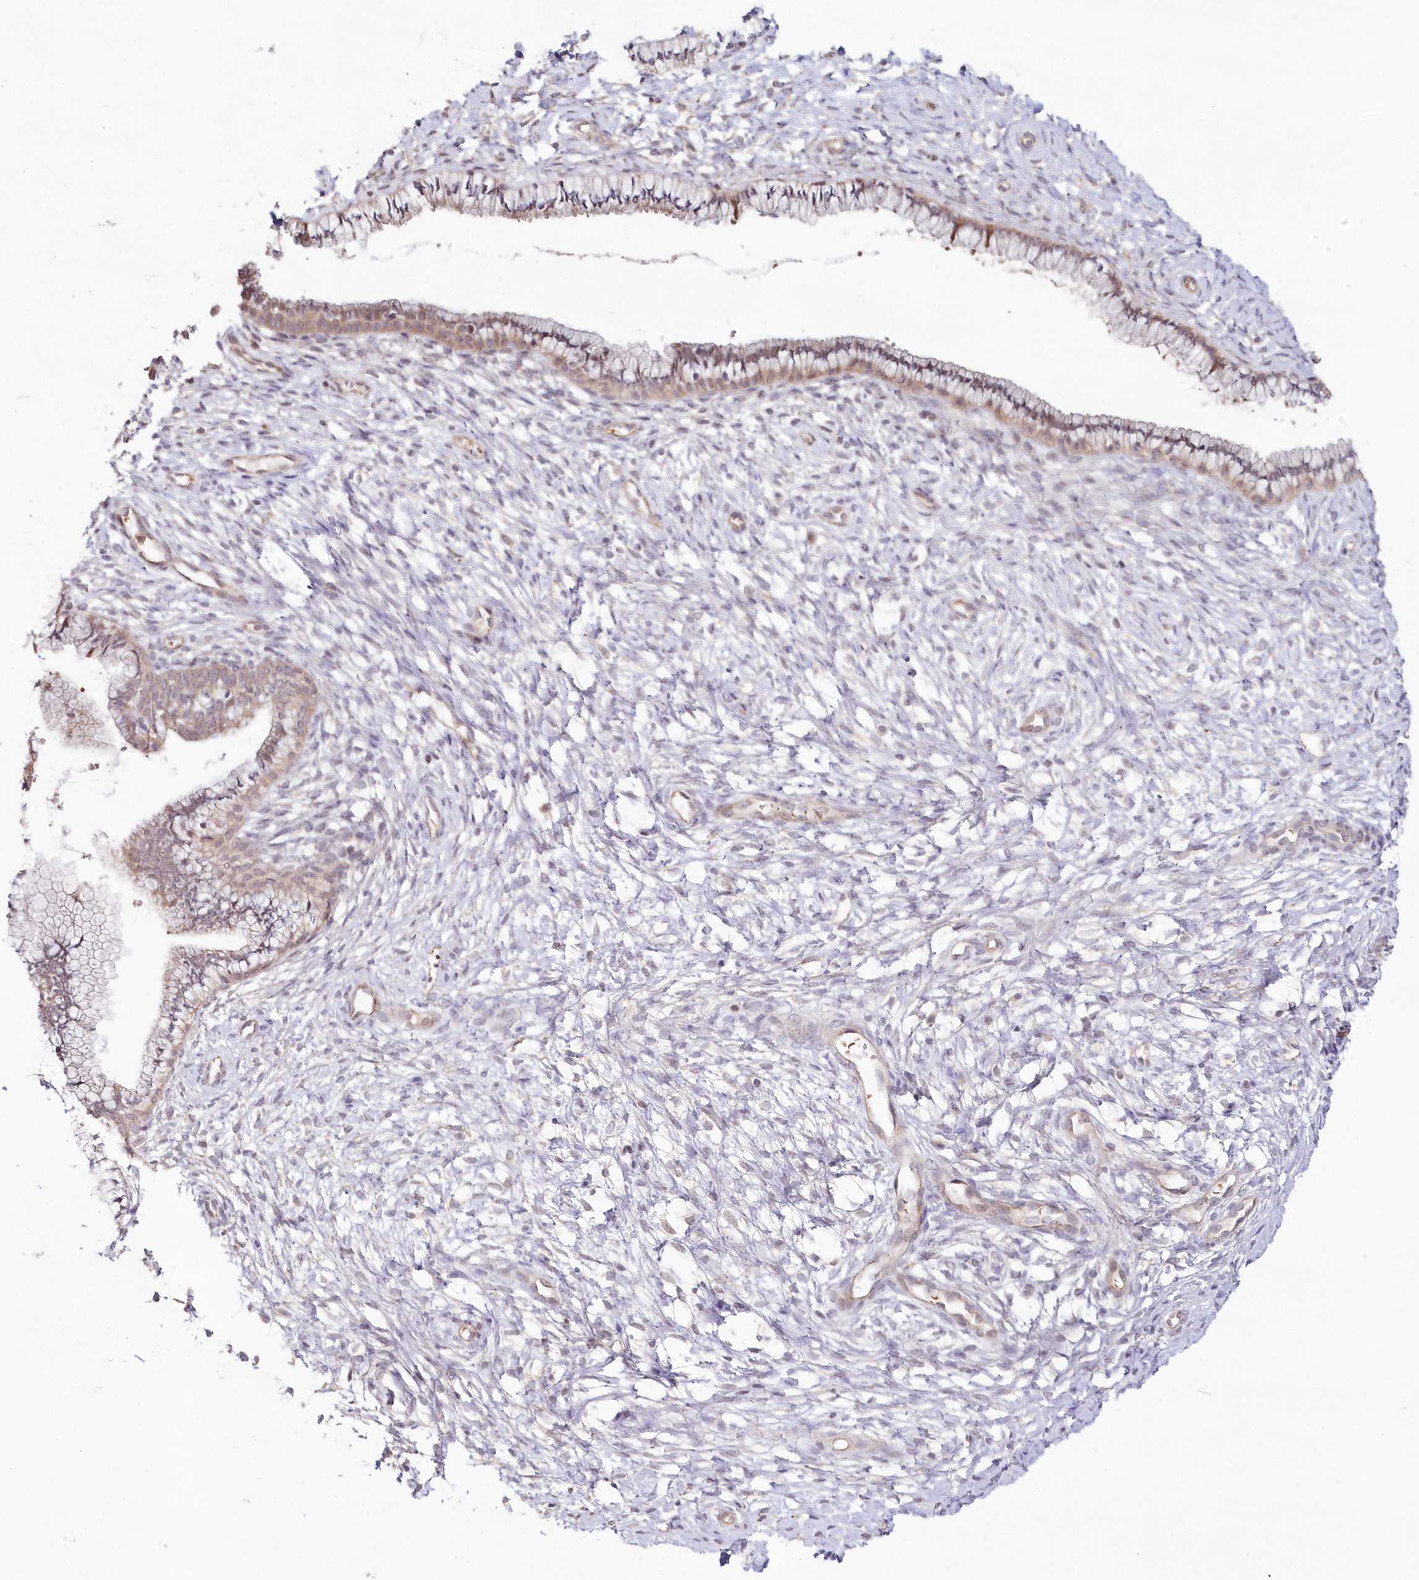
{"staining": {"intensity": "weak", "quantity": ">75%", "location": "cytoplasmic/membranous"}, "tissue": "cervix", "cell_type": "Glandular cells", "image_type": "normal", "snomed": [{"axis": "morphology", "description": "Normal tissue, NOS"}, {"axis": "topography", "description": "Cervix"}], "caption": "Protein expression analysis of benign human cervix reveals weak cytoplasmic/membranous positivity in approximately >75% of glandular cells. (DAB IHC, brown staining for protein, blue staining for nuclei).", "gene": "HYCC2", "patient": {"sex": "female", "age": 36}}